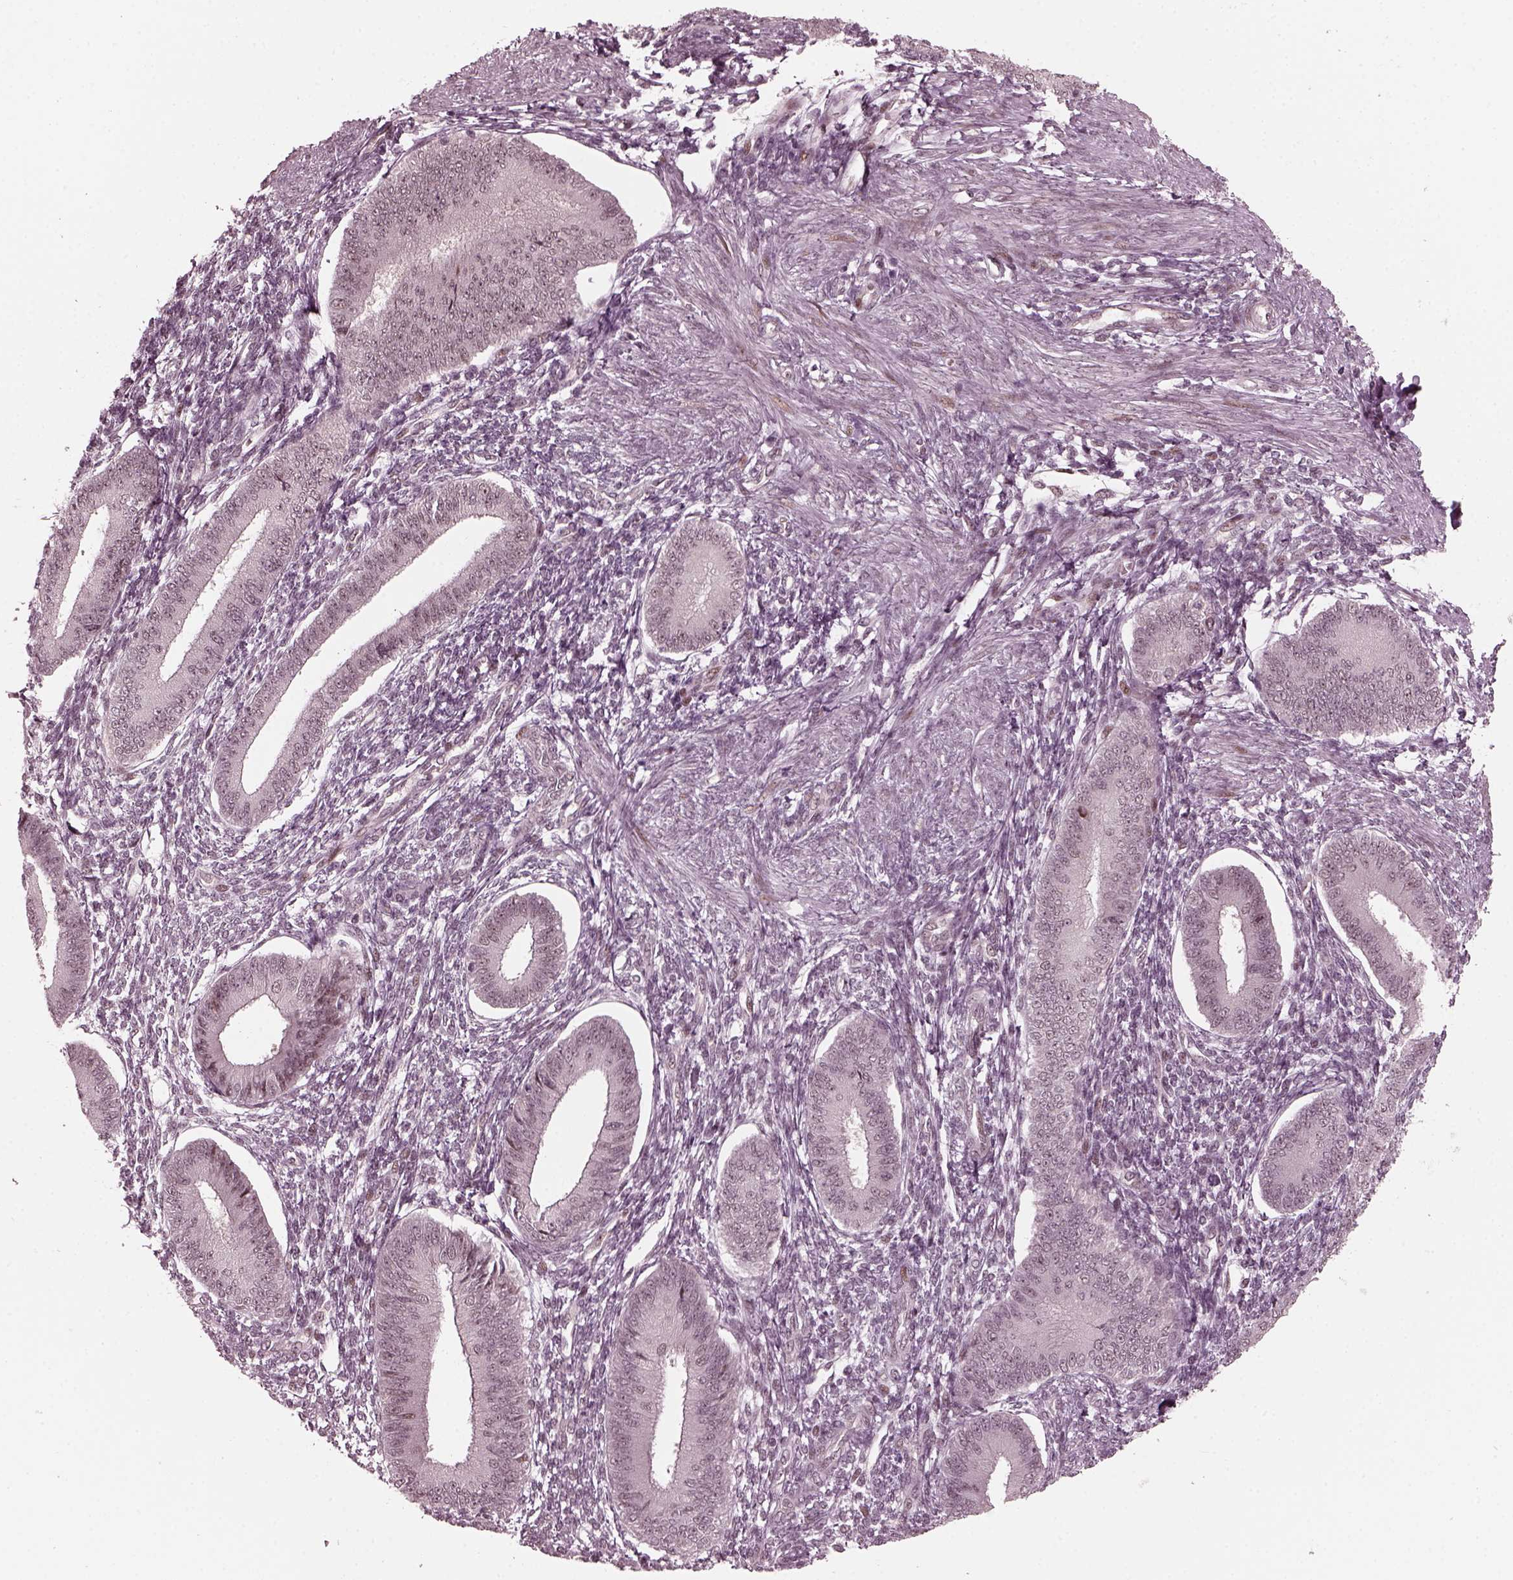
{"staining": {"intensity": "negative", "quantity": "none", "location": "none"}, "tissue": "endometrium", "cell_type": "Cells in endometrial stroma", "image_type": "normal", "snomed": [{"axis": "morphology", "description": "Normal tissue, NOS"}, {"axis": "topography", "description": "Endometrium"}], "caption": "This image is of benign endometrium stained with immunohistochemistry (IHC) to label a protein in brown with the nuclei are counter-stained blue. There is no staining in cells in endometrial stroma.", "gene": "TRIB3", "patient": {"sex": "female", "age": 39}}